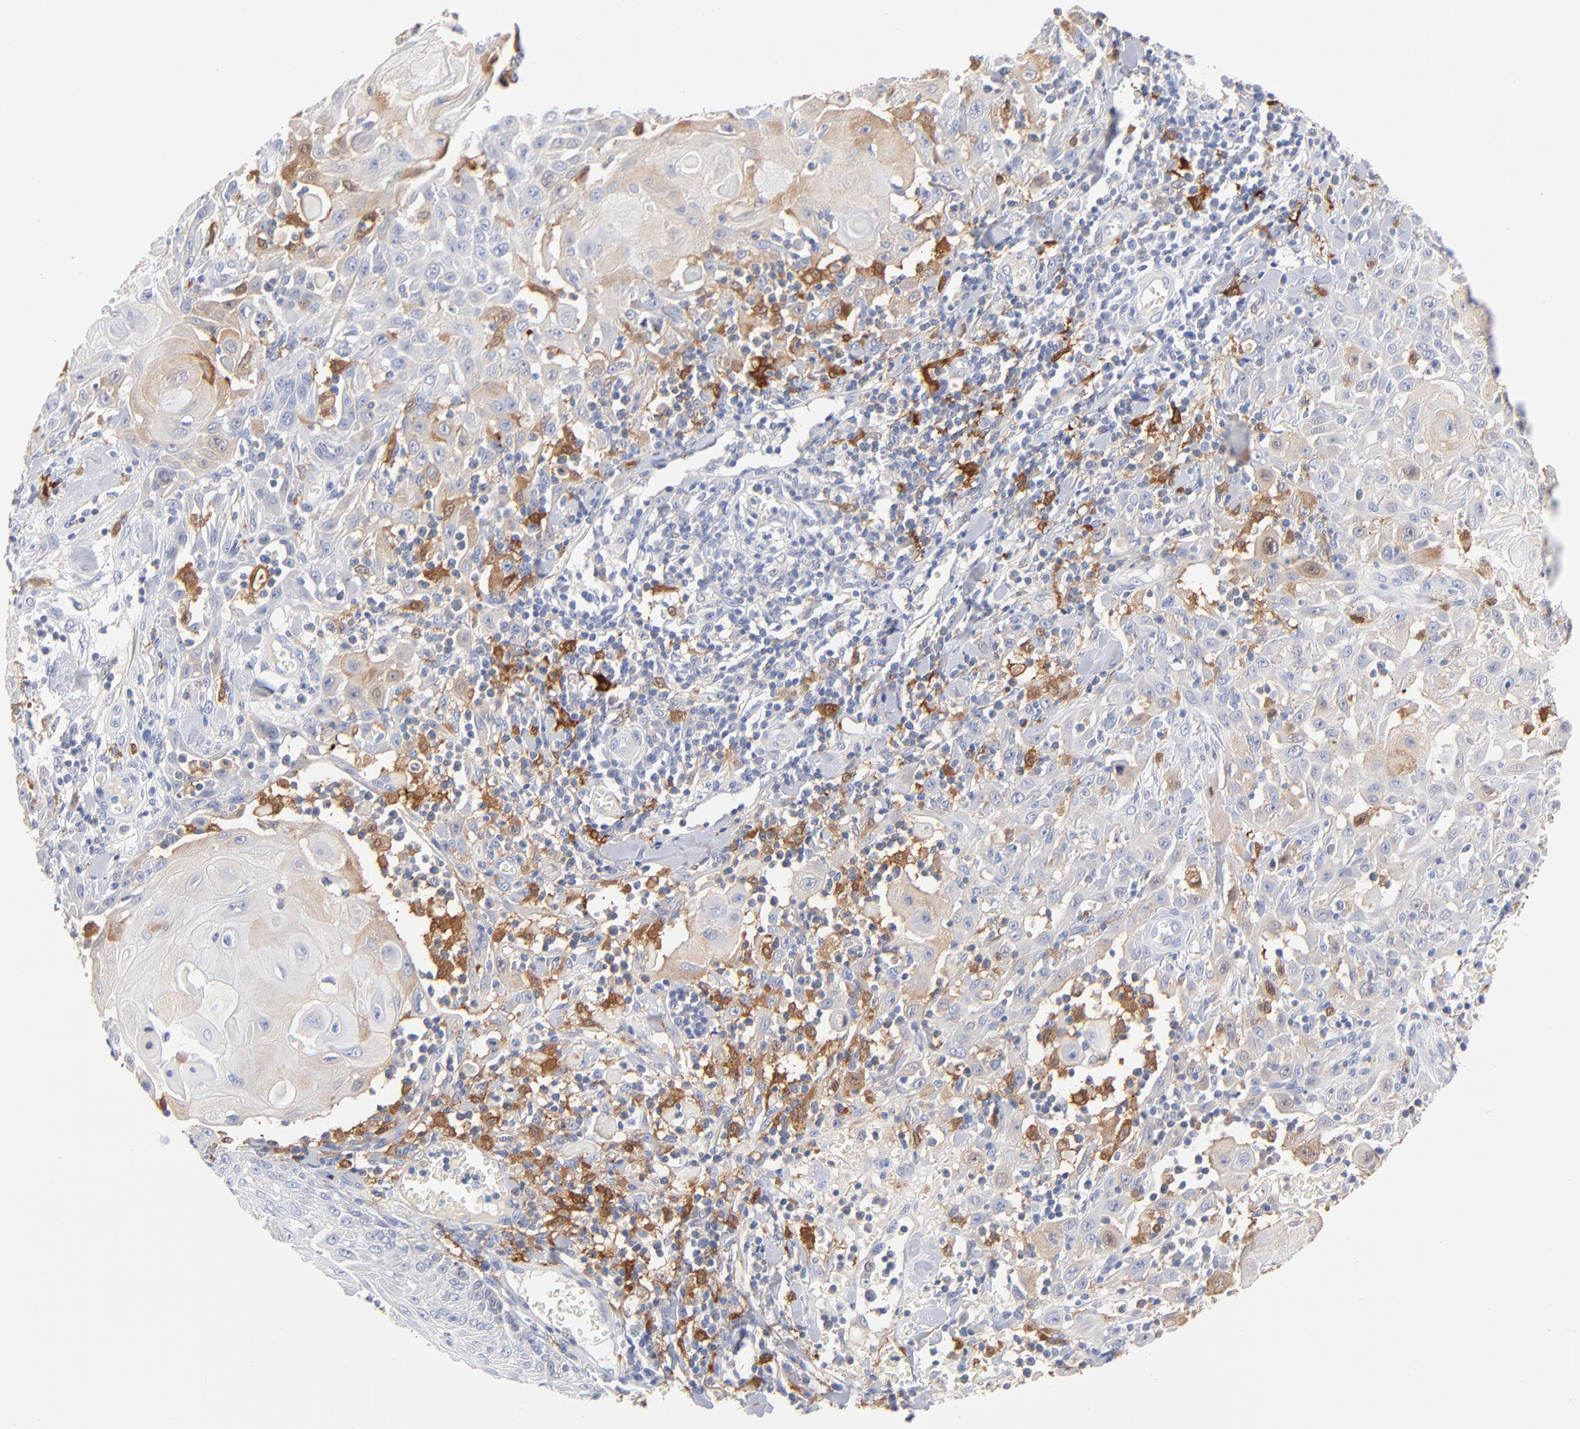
{"staining": {"intensity": "negative", "quantity": "none", "location": "none"}, "tissue": "skin cancer", "cell_type": "Tumor cells", "image_type": "cancer", "snomed": [{"axis": "morphology", "description": "Squamous cell carcinoma, NOS"}, {"axis": "topography", "description": "Skin"}], "caption": "An immunohistochemistry image of squamous cell carcinoma (skin) is shown. There is no staining in tumor cells of squamous cell carcinoma (skin).", "gene": "IFIT2", "patient": {"sex": "male", "age": 24}}